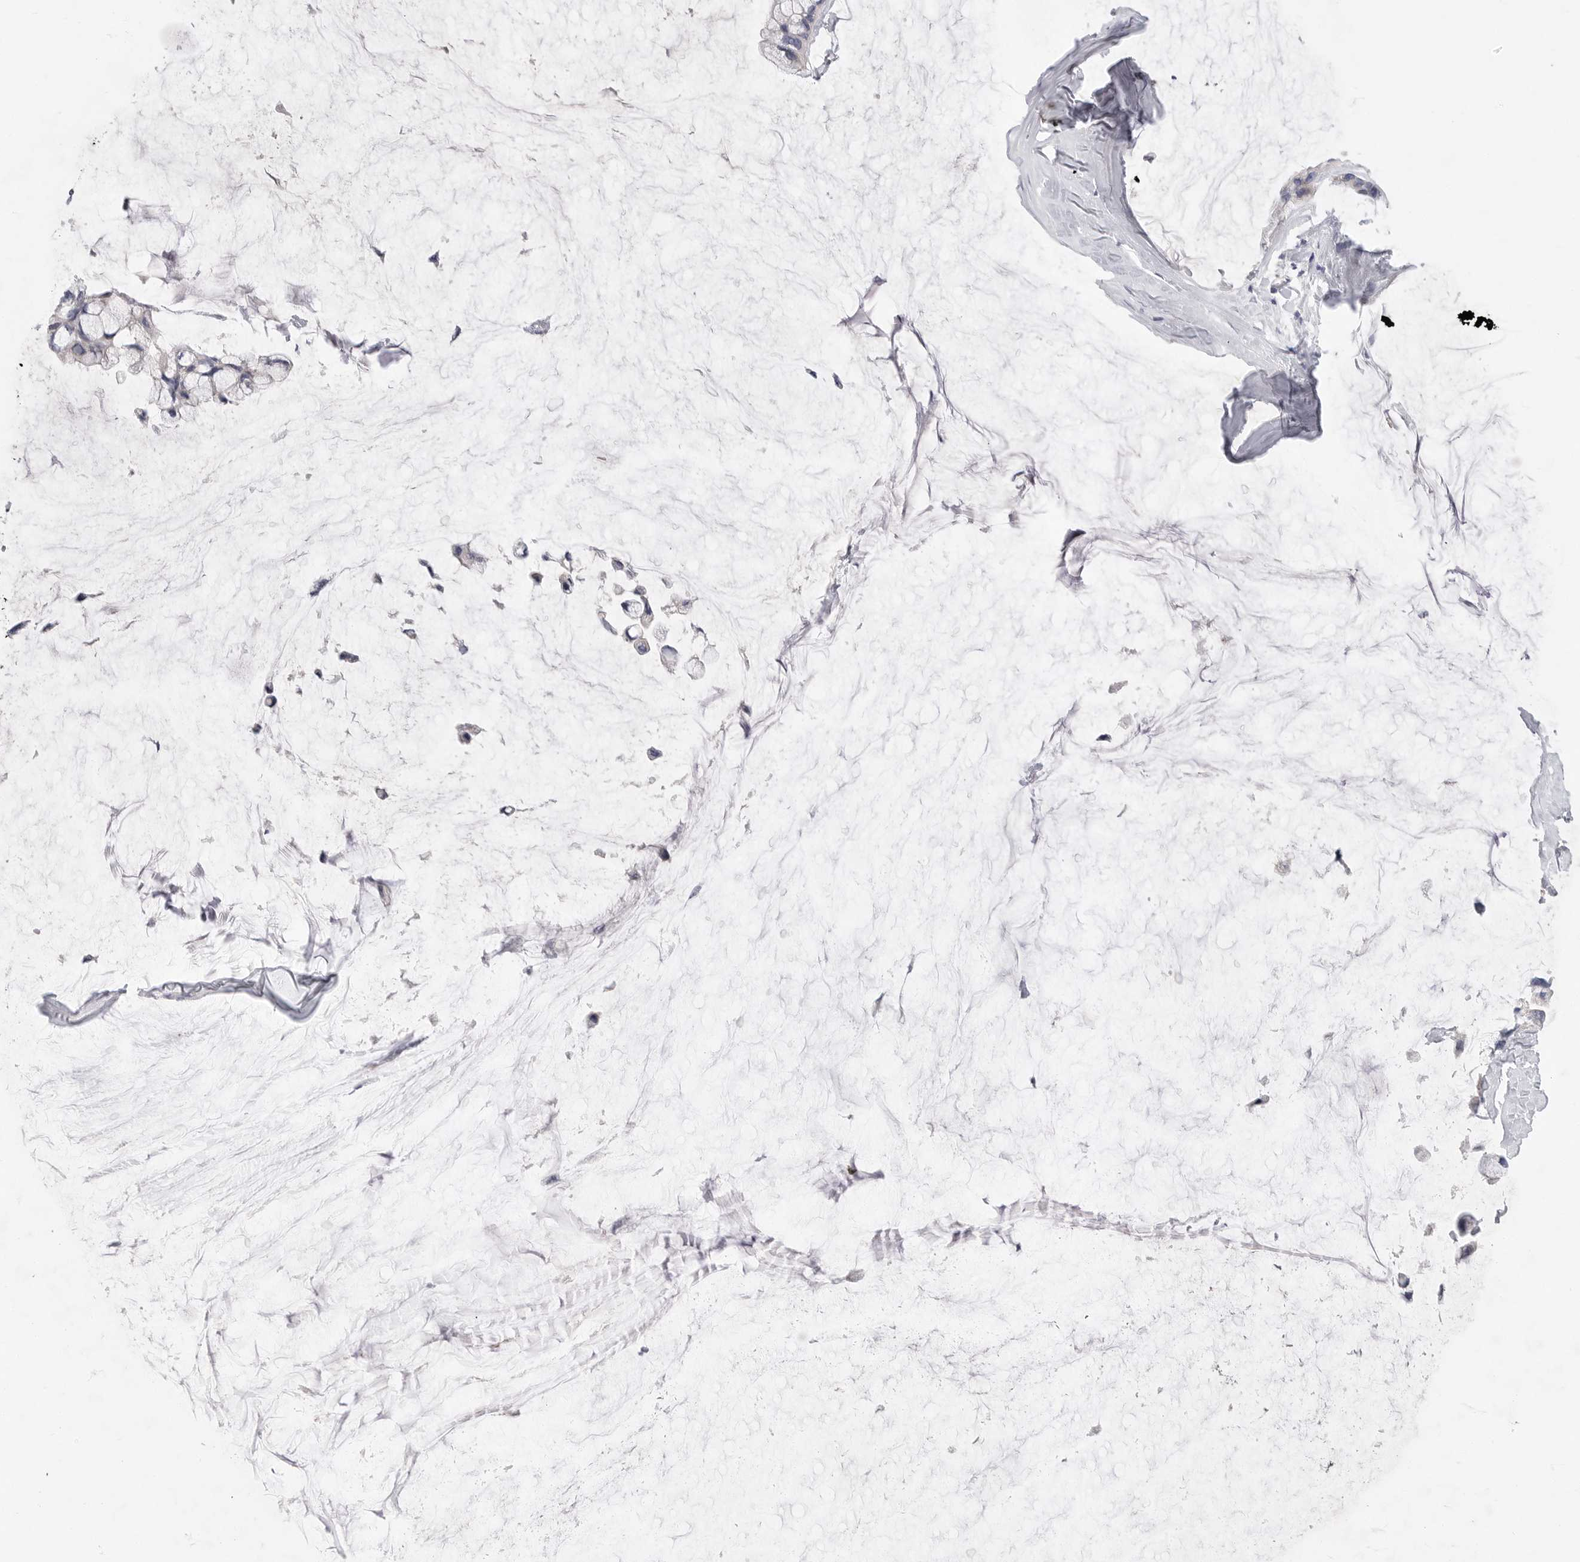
{"staining": {"intensity": "negative", "quantity": "none", "location": "none"}, "tissue": "ovarian cancer", "cell_type": "Tumor cells", "image_type": "cancer", "snomed": [{"axis": "morphology", "description": "Cystadenocarcinoma, mucinous, NOS"}, {"axis": "topography", "description": "Ovary"}], "caption": "High power microscopy image of an immunohistochemistry photomicrograph of ovarian cancer, revealing no significant staining in tumor cells.", "gene": "CAMK2B", "patient": {"sex": "female", "age": 39}}